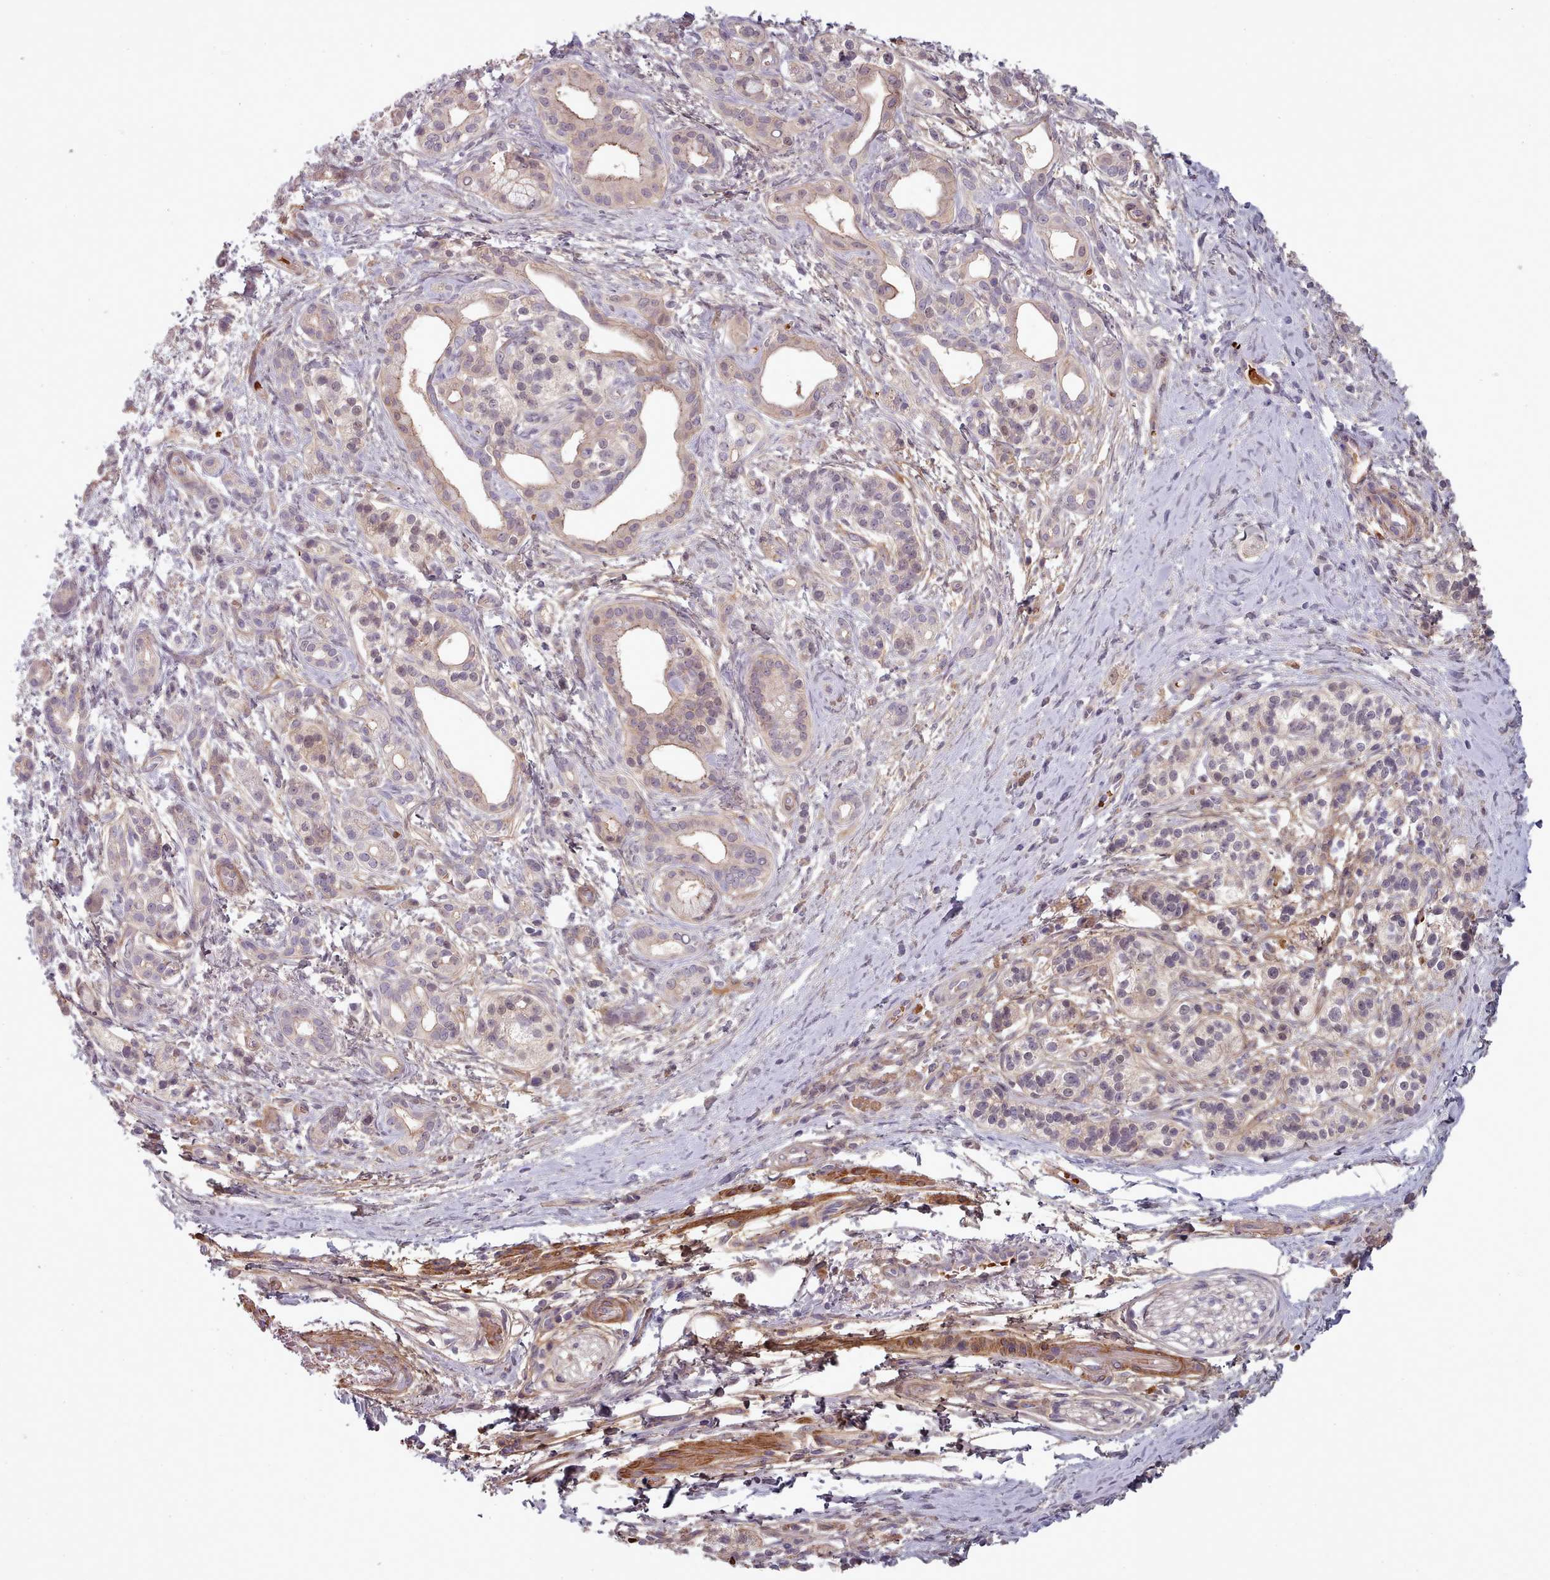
{"staining": {"intensity": "moderate", "quantity": "<25%", "location": "cytoplasmic/membranous"}, "tissue": "pancreatic cancer", "cell_type": "Tumor cells", "image_type": "cancer", "snomed": [{"axis": "morphology", "description": "Adenocarcinoma, NOS"}, {"axis": "topography", "description": "Pancreas"}], "caption": "Pancreatic cancer (adenocarcinoma) stained for a protein (brown) displays moderate cytoplasmic/membranous positive positivity in approximately <25% of tumor cells.", "gene": "CLNS1A", "patient": {"sex": "male", "age": 71}}